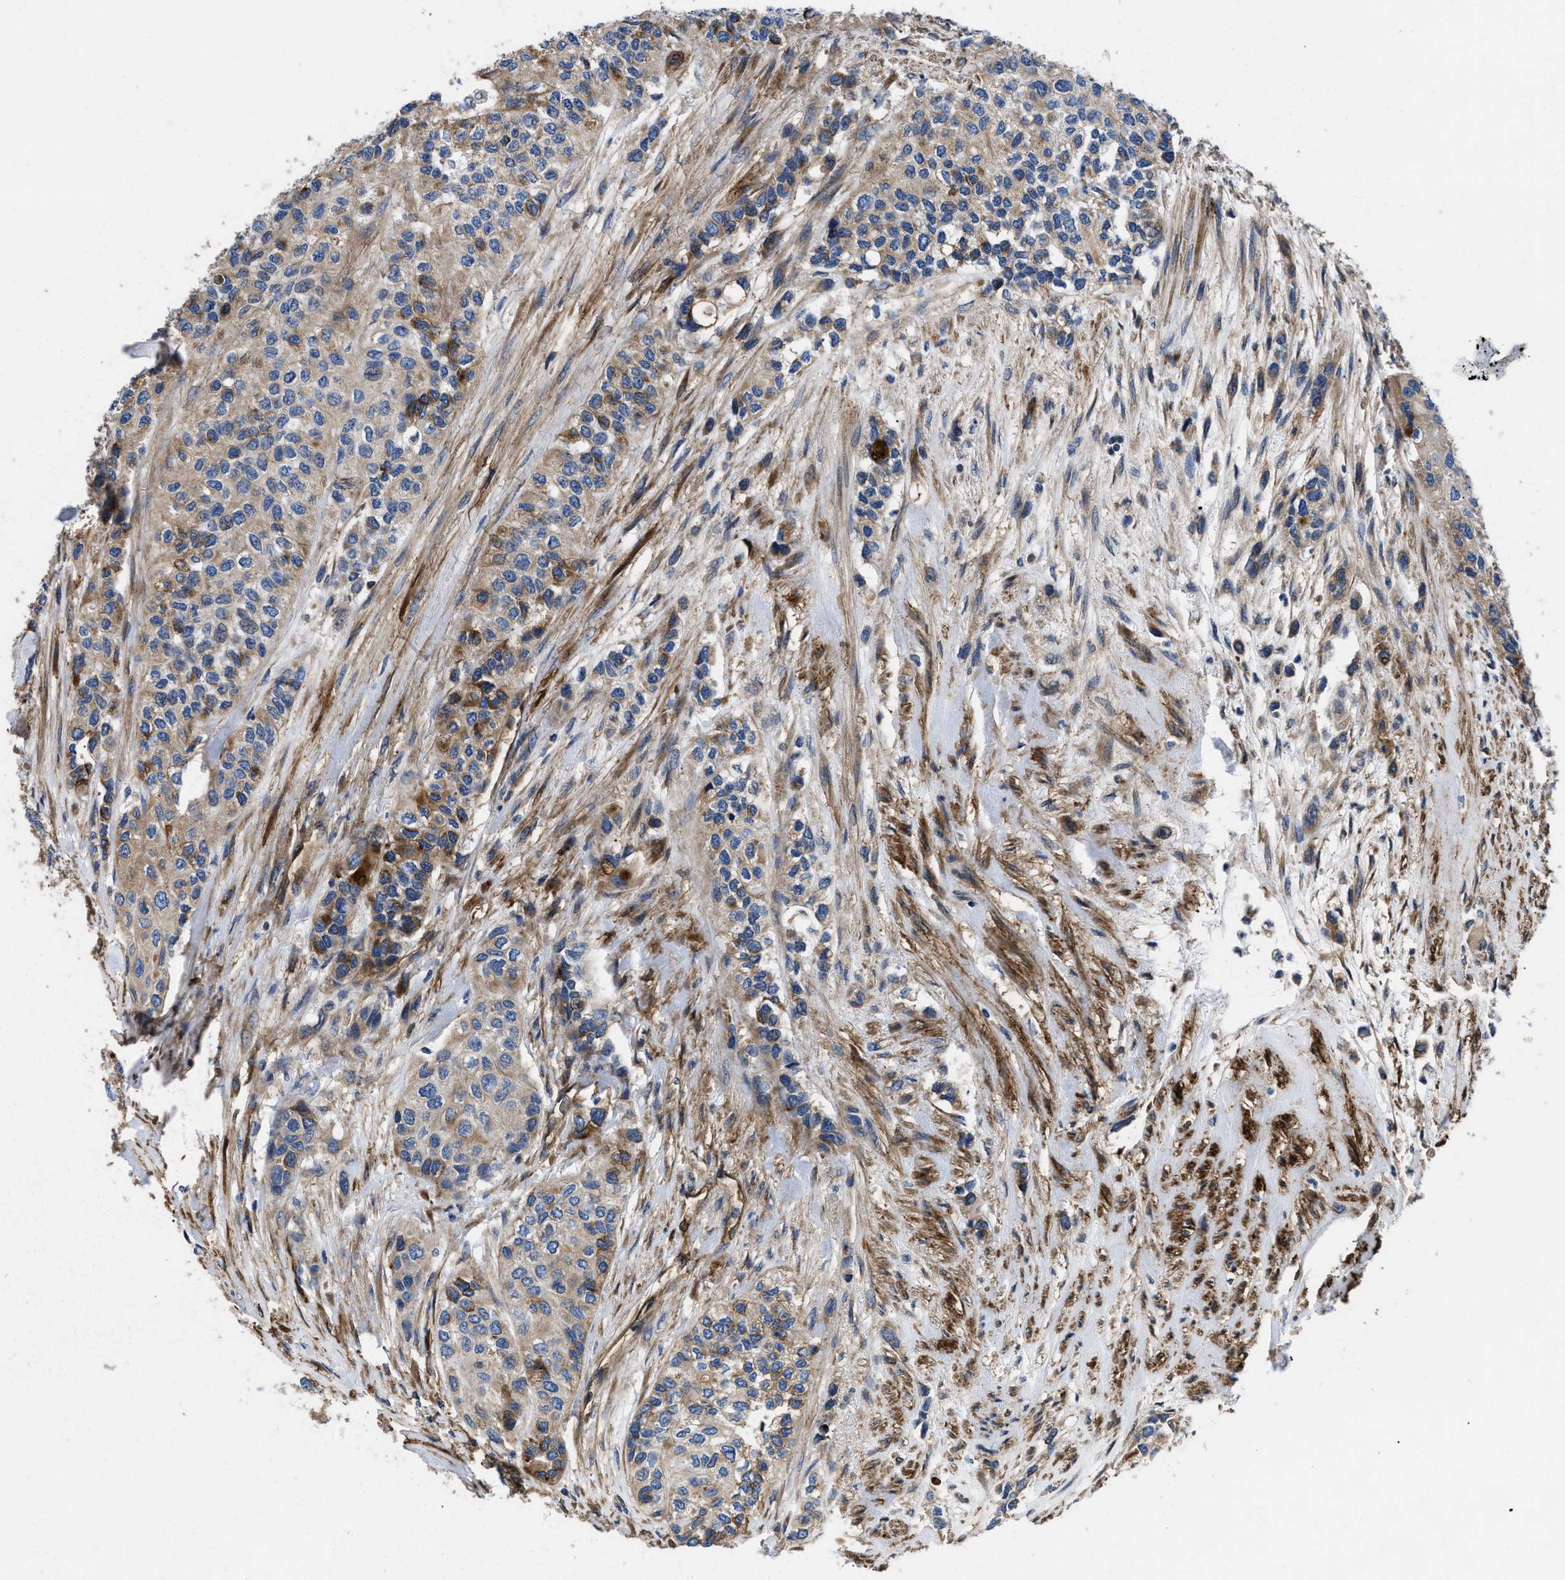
{"staining": {"intensity": "moderate", "quantity": "25%-75%", "location": "cytoplasmic/membranous"}, "tissue": "urothelial cancer", "cell_type": "Tumor cells", "image_type": "cancer", "snomed": [{"axis": "morphology", "description": "Urothelial carcinoma, High grade"}, {"axis": "topography", "description": "Urinary bladder"}], "caption": "Protein staining demonstrates moderate cytoplasmic/membranous staining in about 25%-75% of tumor cells in urothelial cancer. (DAB = brown stain, brightfield microscopy at high magnification).", "gene": "NT5E", "patient": {"sex": "female", "age": 56}}